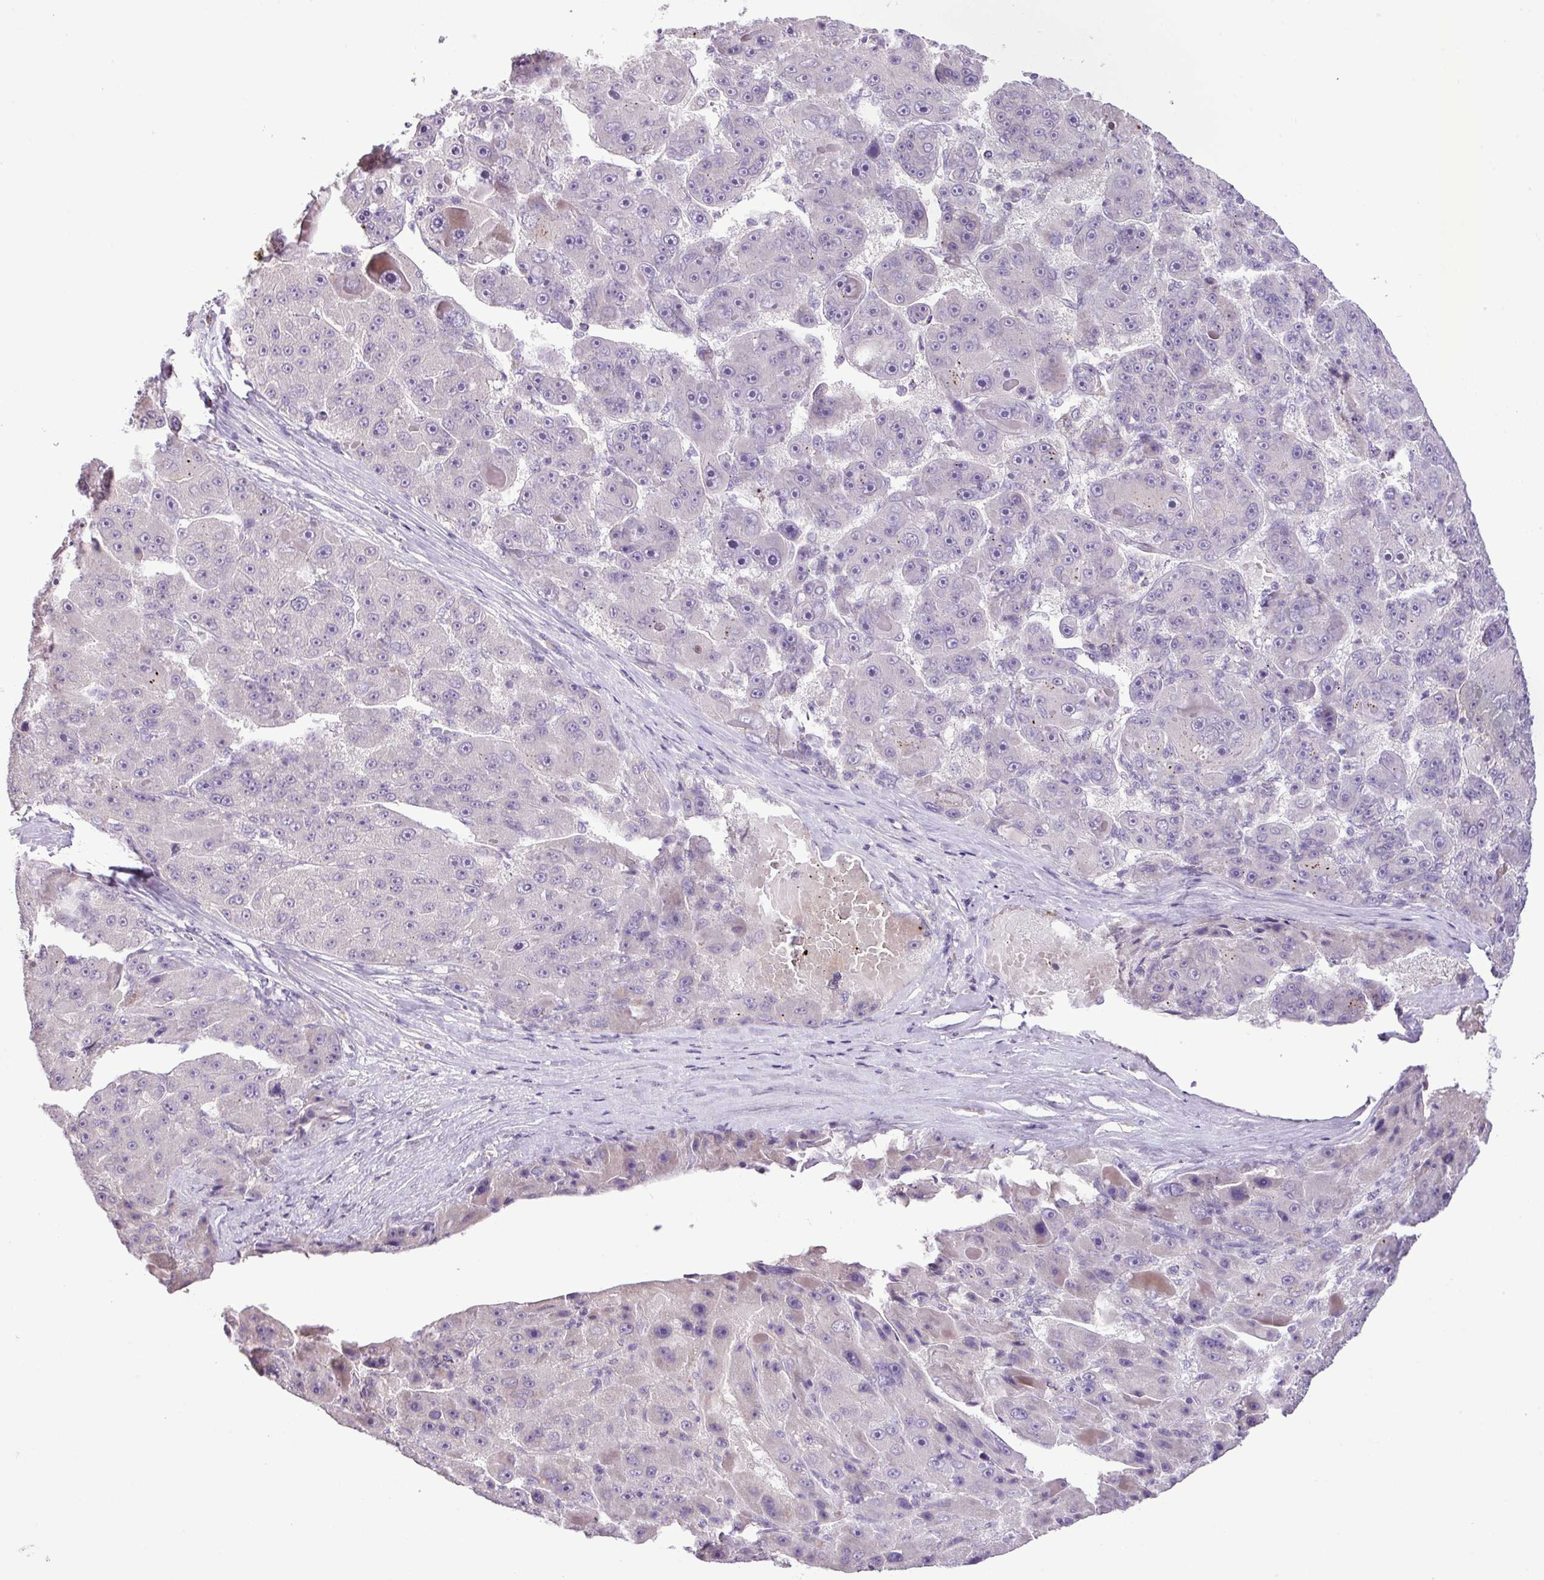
{"staining": {"intensity": "negative", "quantity": "none", "location": "none"}, "tissue": "liver cancer", "cell_type": "Tumor cells", "image_type": "cancer", "snomed": [{"axis": "morphology", "description": "Carcinoma, Hepatocellular, NOS"}, {"axis": "topography", "description": "Liver"}], "caption": "An image of human liver cancer is negative for staining in tumor cells.", "gene": "DNAJB13", "patient": {"sex": "male", "age": 76}}